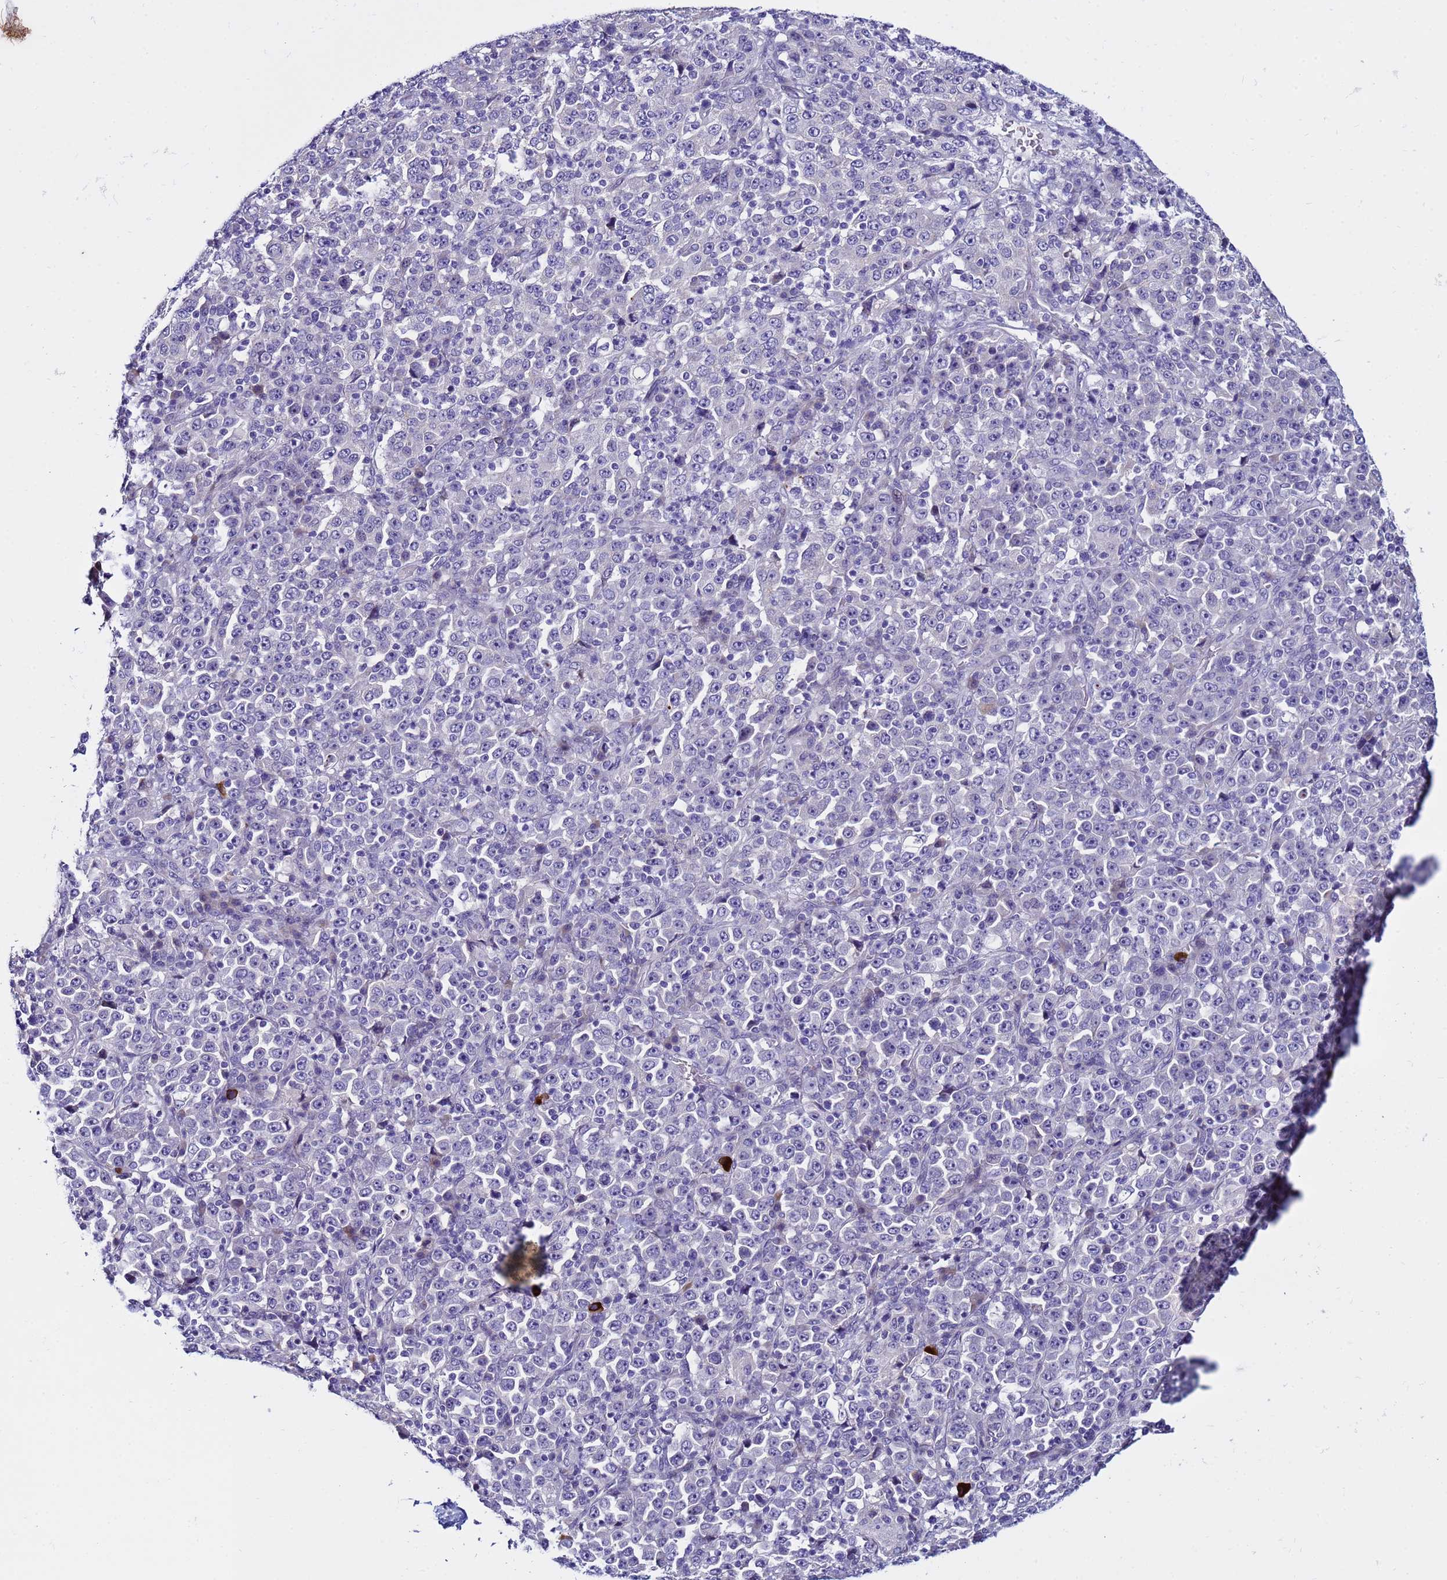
{"staining": {"intensity": "negative", "quantity": "none", "location": "none"}, "tissue": "stomach cancer", "cell_type": "Tumor cells", "image_type": "cancer", "snomed": [{"axis": "morphology", "description": "Normal tissue, NOS"}, {"axis": "morphology", "description": "Adenocarcinoma, NOS"}, {"axis": "topography", "description": "Stomach, upper"}, {"axis": "topography", "description": "Stomach"}], "caption": "Adenocarcinoma (stomach) was stained to show a protein in brown. There is no significant staining in tumor cells.", "gene": "IGSF11", "patient": {"sex": "male", "age": 59}}